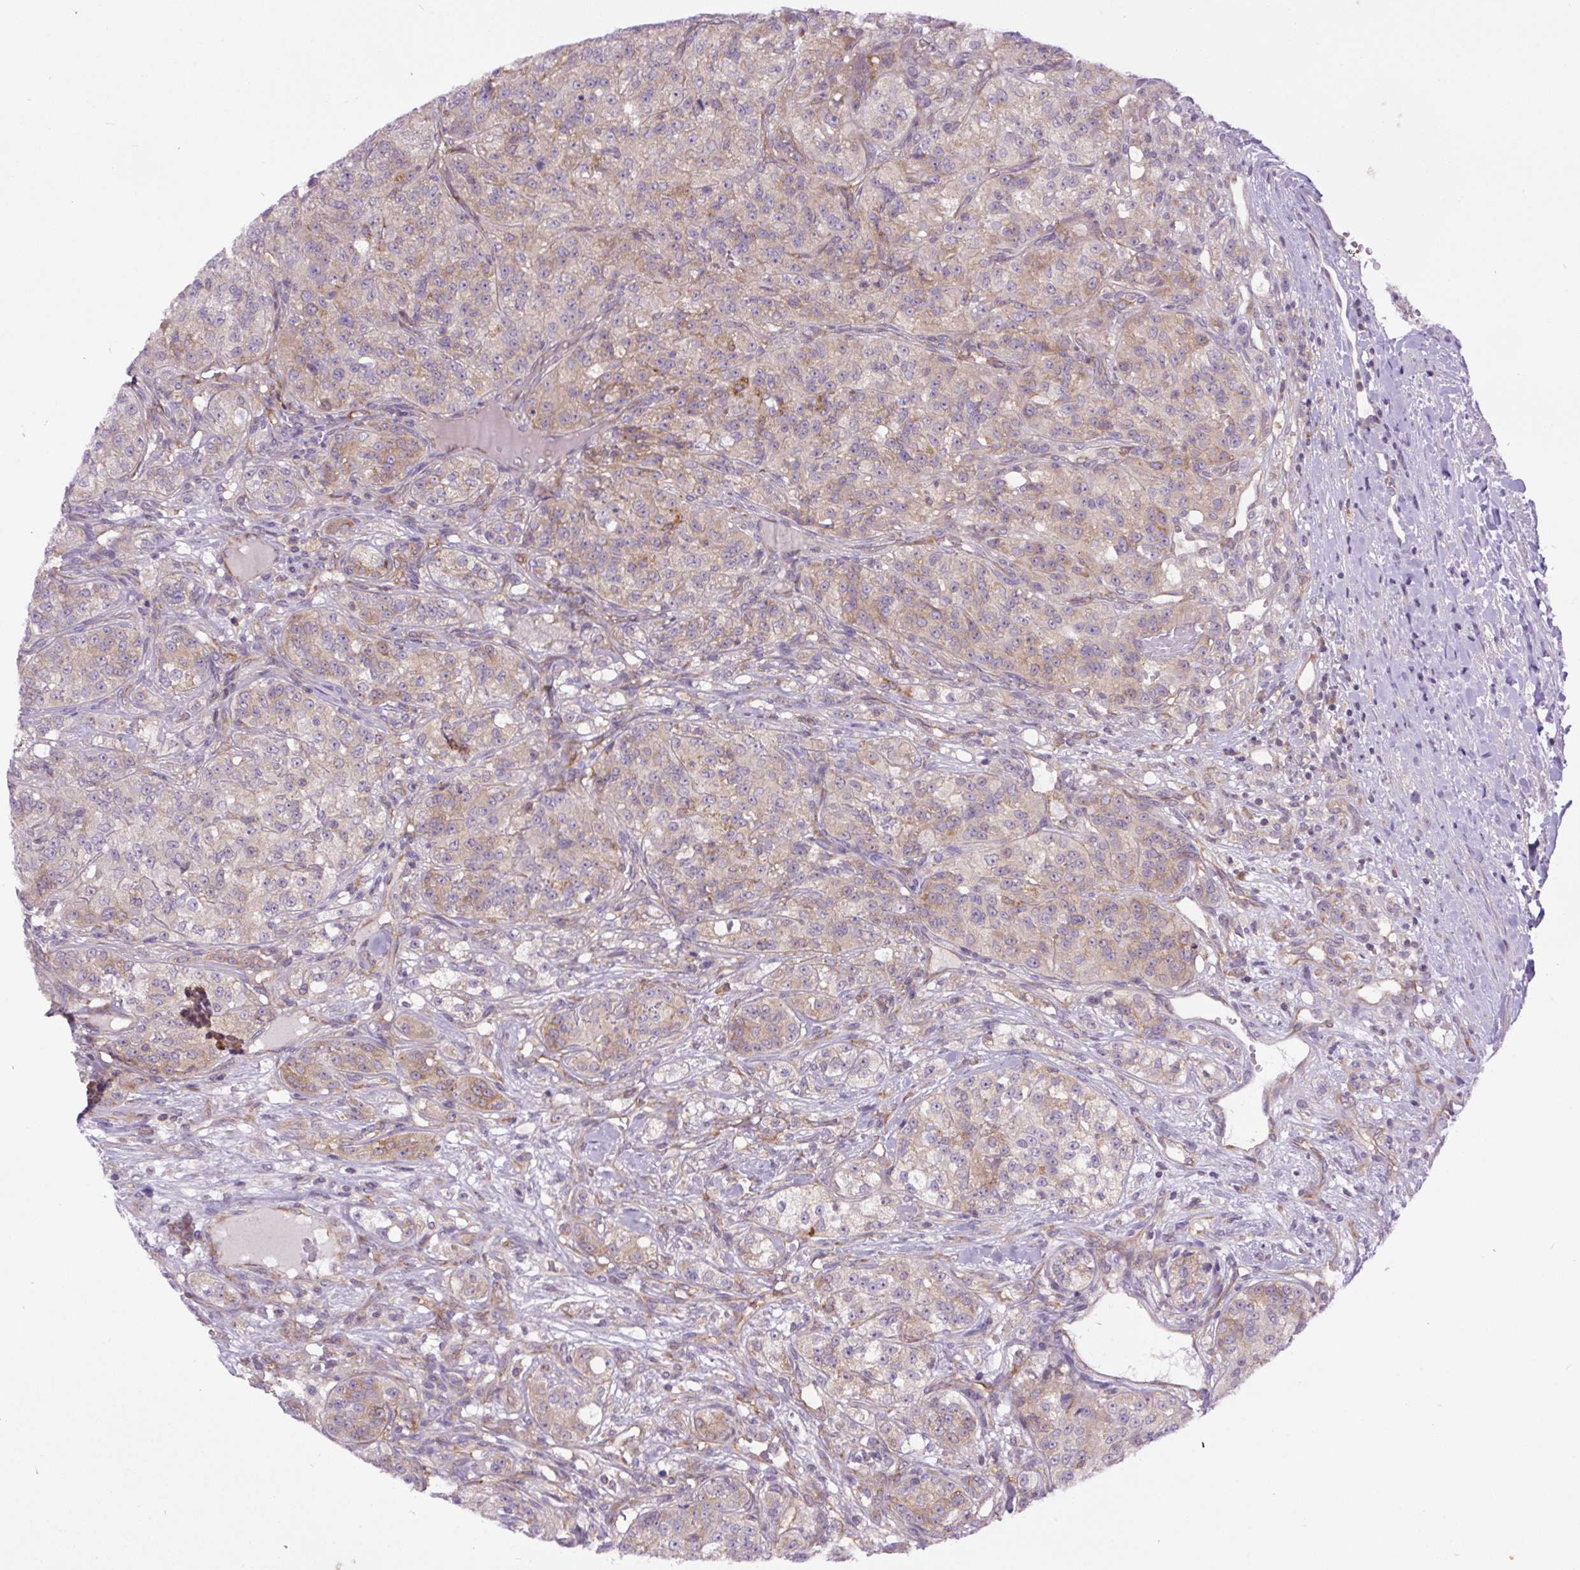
{"staining": {"intensity": "weak", "quantity": "25%-75%", "location": "cytoplasmic/membranous"}, "tissue": "renal cancer", "cell_type": "Tumor cells", "image_type": "cancer", "snomed": [{"axis": "morphology", "description": "Adenocarcinoma, NOS"}, {"axis": "topography", "description": "Kidney"}], "caption": "Renal adenocarcinoma tissue exhibits weak cytoplasmic/membranous expression in about 25%-75% of tumor cells, visualized by immunohistochemistry.", "gene": "MINK1", "patient": {"sex": "female", "age": 63}}